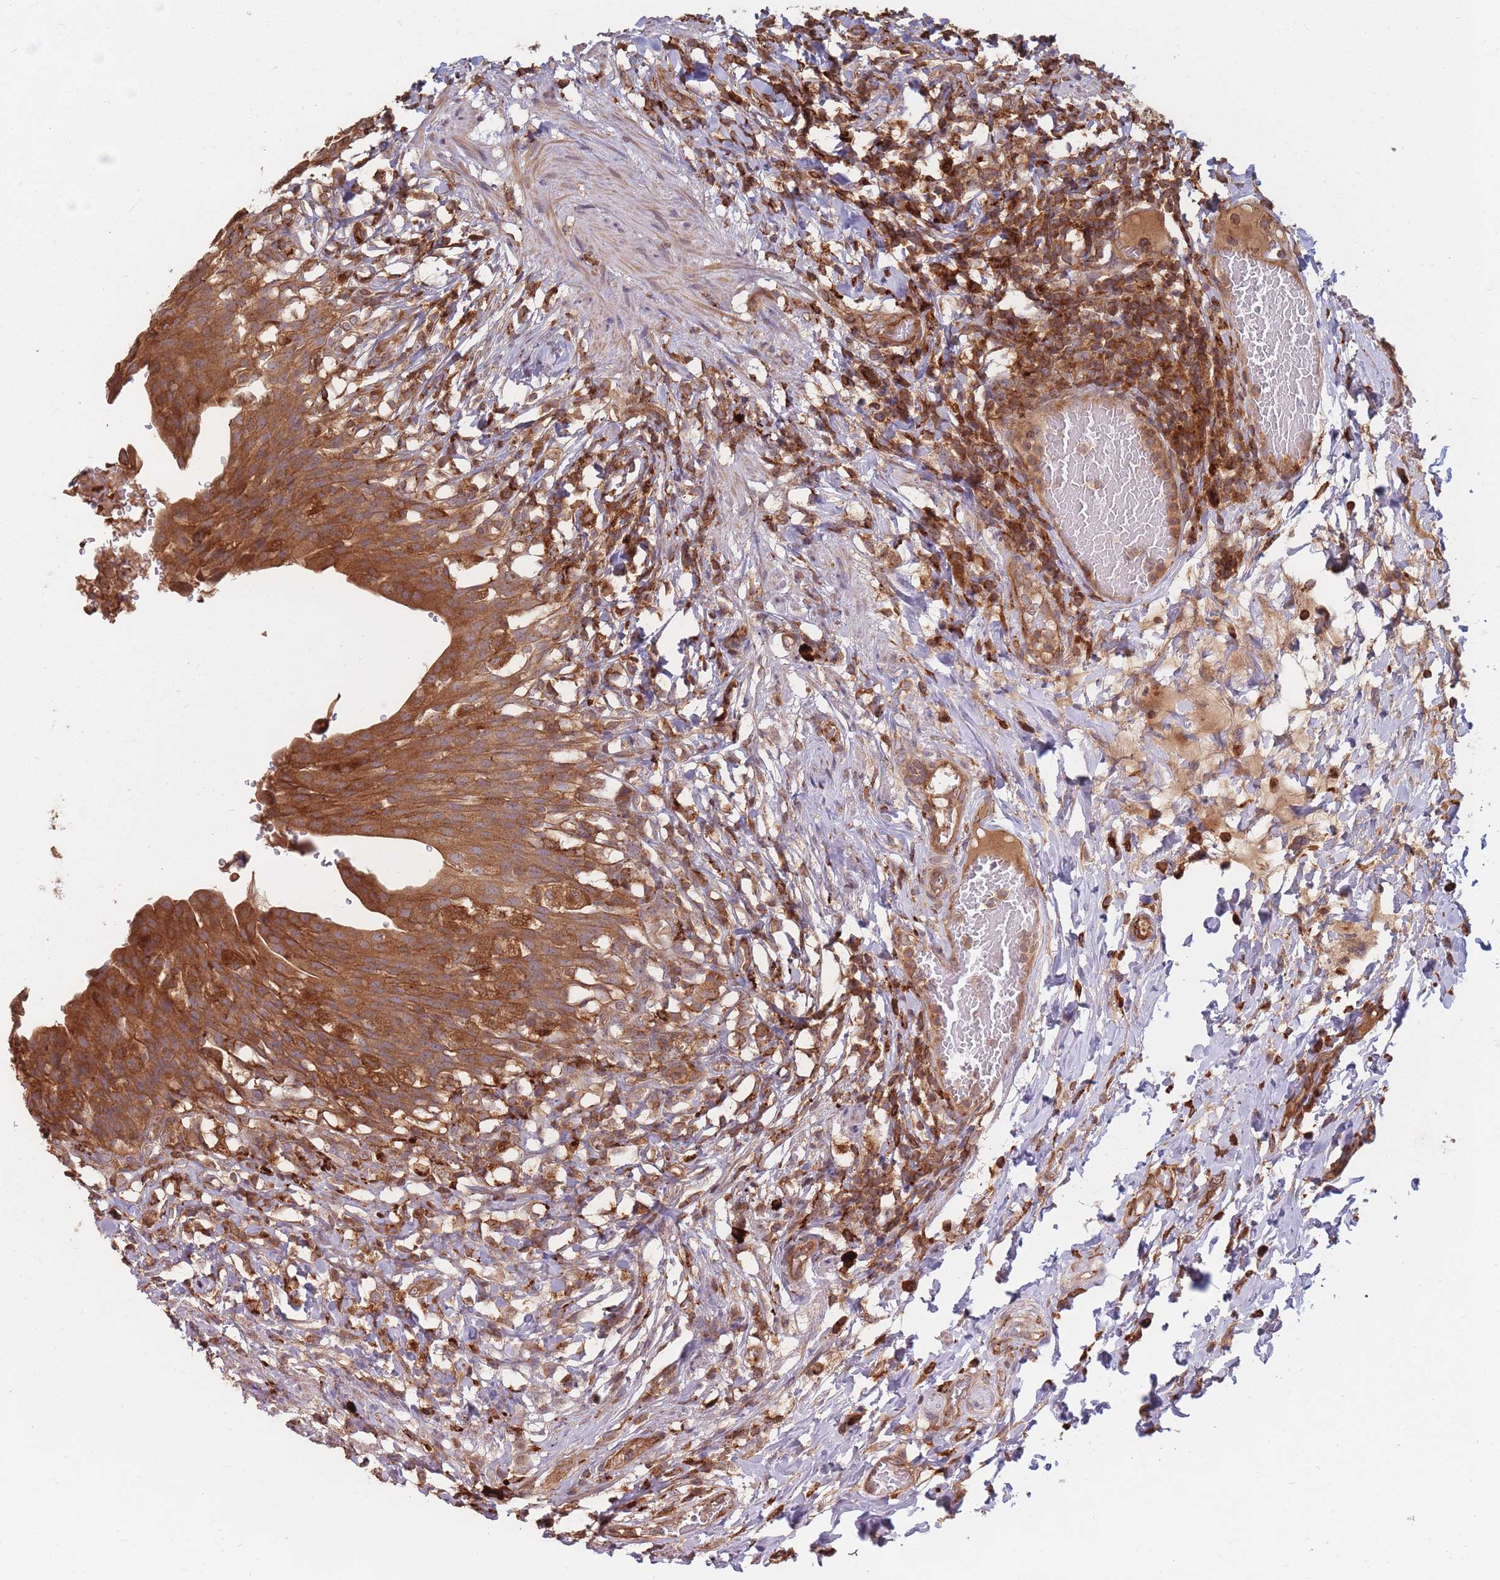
{"staining": {"intensity": "moderate", "quantity": ">75%", "location": "cytoplasmic/membranous"}, "tissue": "urinary bladder", "cell_type": "Urothelial cells", "image_type": "normal", "snomed": [{"axis": "morphology", "description": "Normal tissue, NOS"}, {"axis": "morphology", "description": "Inflammation, NOS"}, {"axis": "topography", "description": "Urinary bladder"}], "caption": "Protein staining displays moderate cytoplasmic/membranous positivity in about >75% of urothelial cells in benign urinary bladder.", "gene": "RASSF2", "patient": {"sex": "male", "age": 64}}